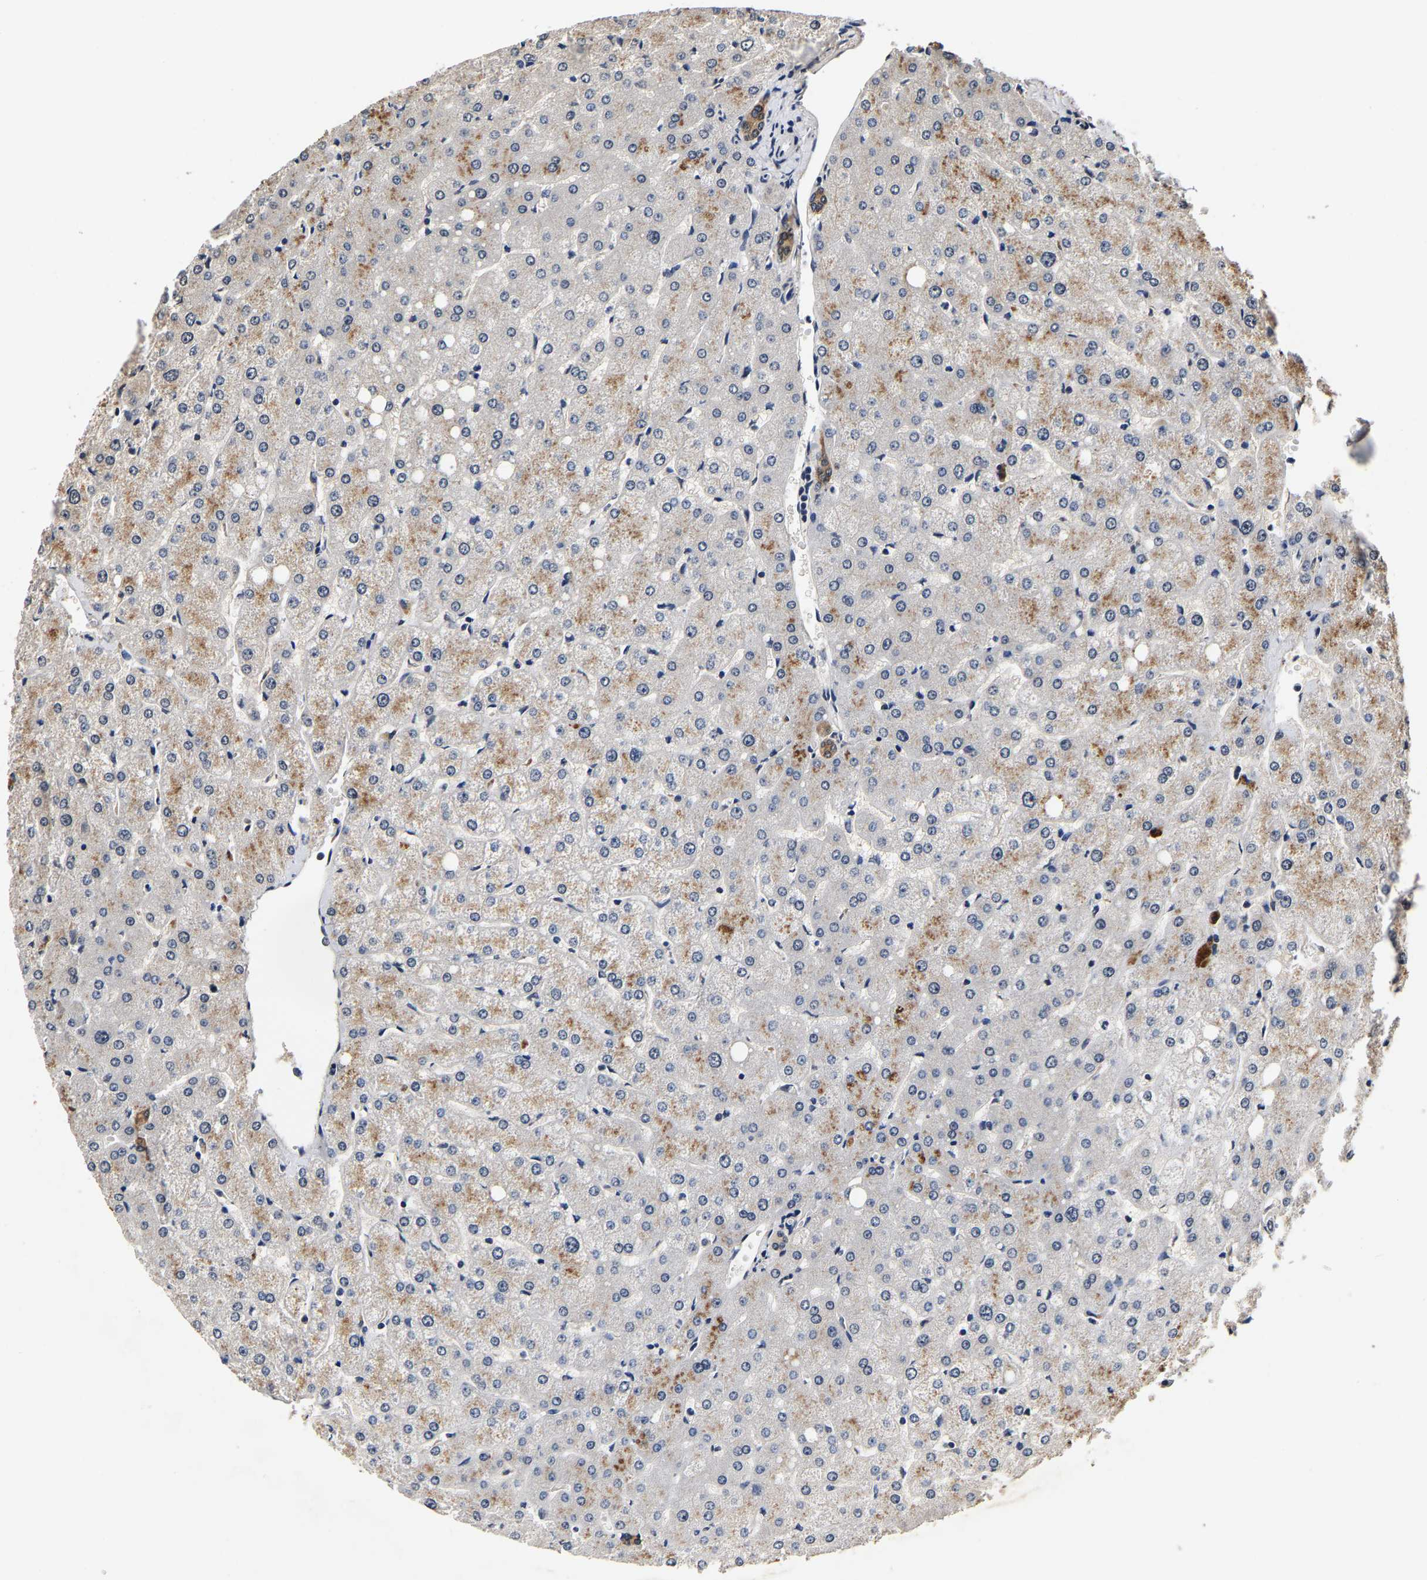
{"staining": {"intensity": "moderate", "quantity": ">75%", "location": "cytoplasmic/membranous"}, "tissue": "liver", "cell_type": "Cholangiocytes", "image_type": "normal", "snomed": [{"axis": "morphology", "description": "Normal tissue, NOS"}, {"axis": "topography", "description": "Liver"}], "caption": "Protein expression analysis of normal human liver reveals moderate cytoplasmic/membranous expression in about >75% of cholangiocytes. (IHC, brightfield microscopy, high magnification).", "gene": "RUVBL1", "patient": {"sex": "female", "age": 54}}